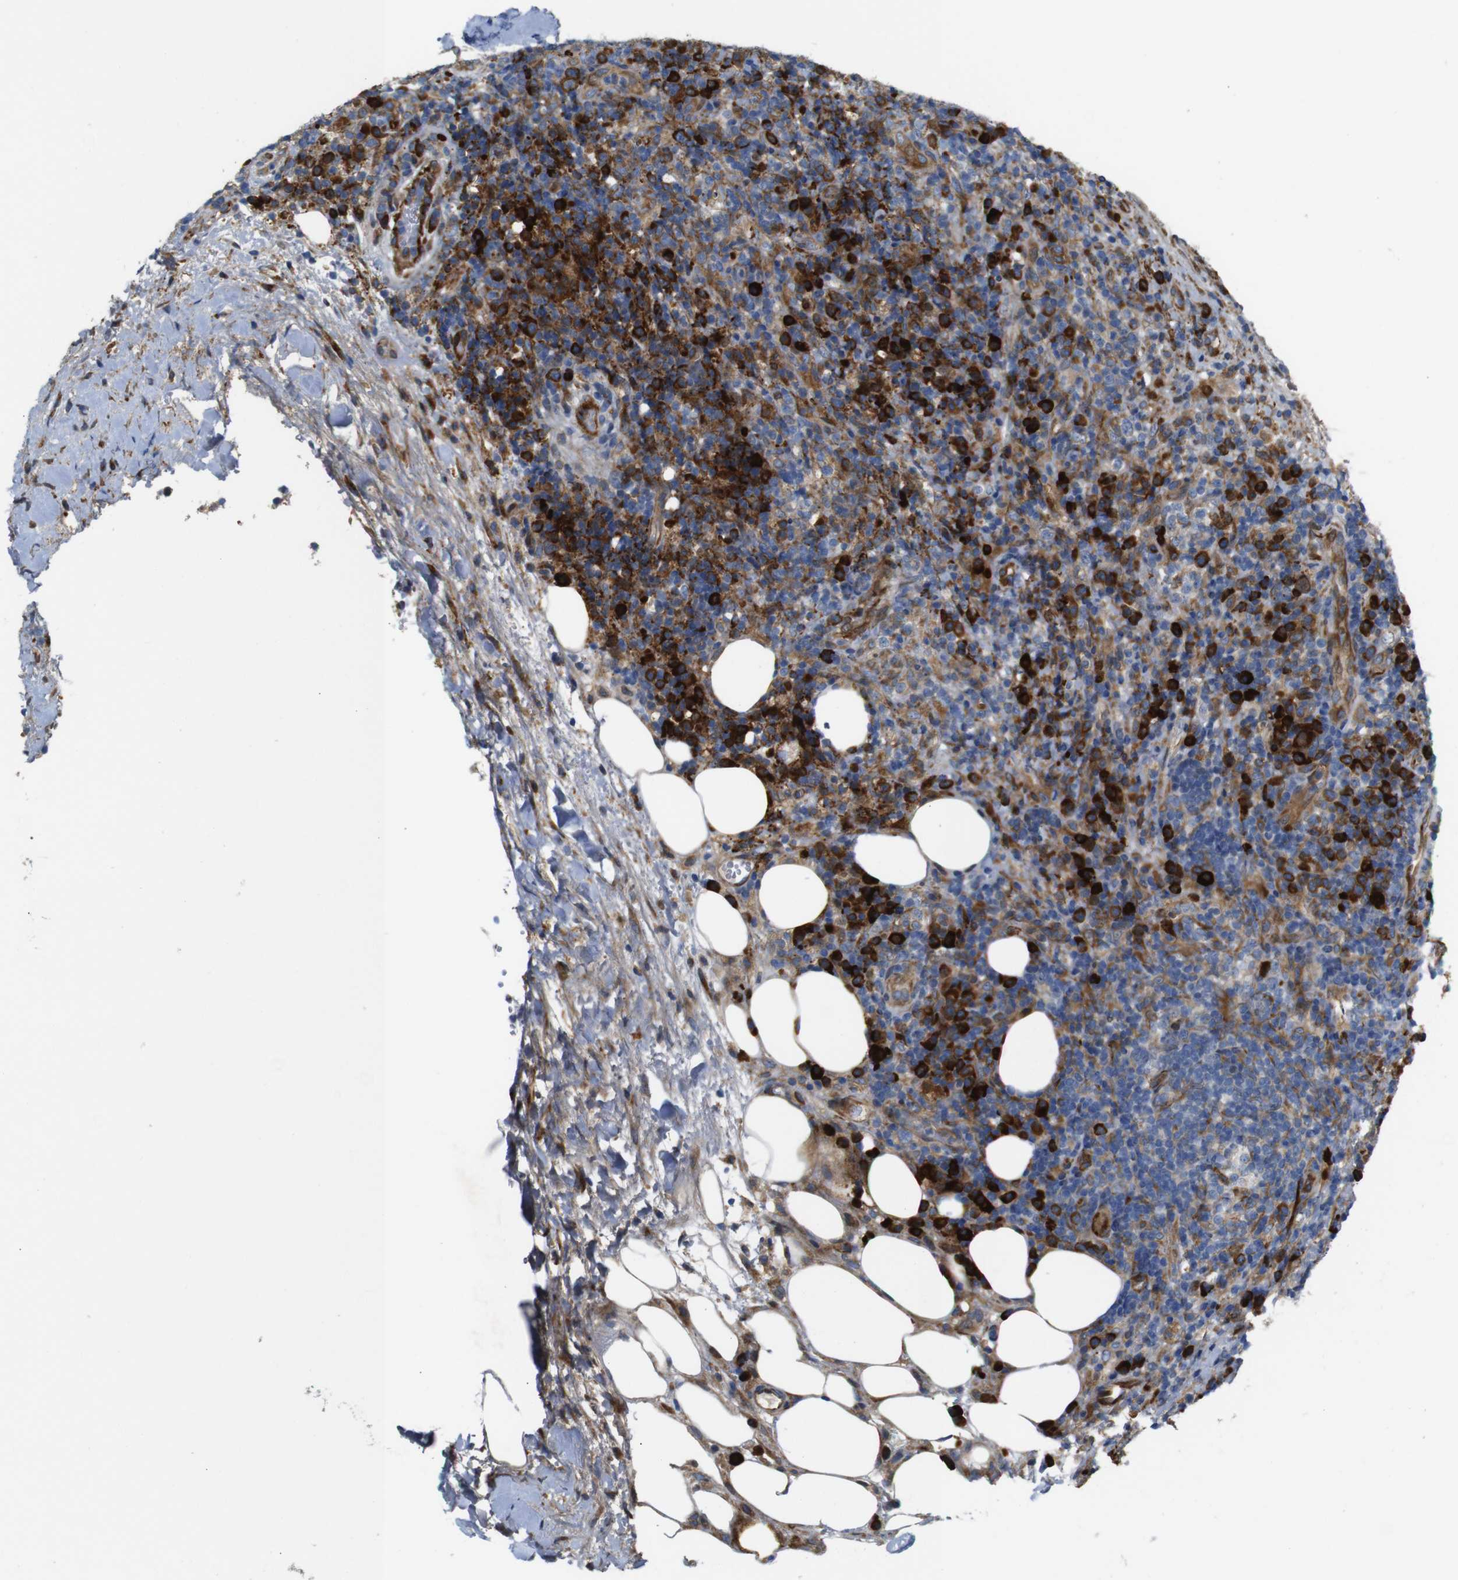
{"staining": {"intensity": "moderate", "quantity": "25%-75%", "location": "cytoplasmic/membranous"}, "tissue": "lymphoma", "cell_type": "Tumor cells", "image_type": "cancer", "snomed": [{"axis": "morphology", "description": "Malignant lymphoma, non-Hodgkin's type, High grade"}, {"axis": "topography", "description": "Lymph node"}], "caption": "DAB (3,3'-diaminobenzidine) immunohistochemical staining of high-grade malignant lymphoma, non-Hodgkin's type shows moderate cytoplasmic/membranous protein staining in approximately 25%-75% of tumor cells.", "gene": "UBE2G2", "patient": {"sex": "female", "age": 76}}